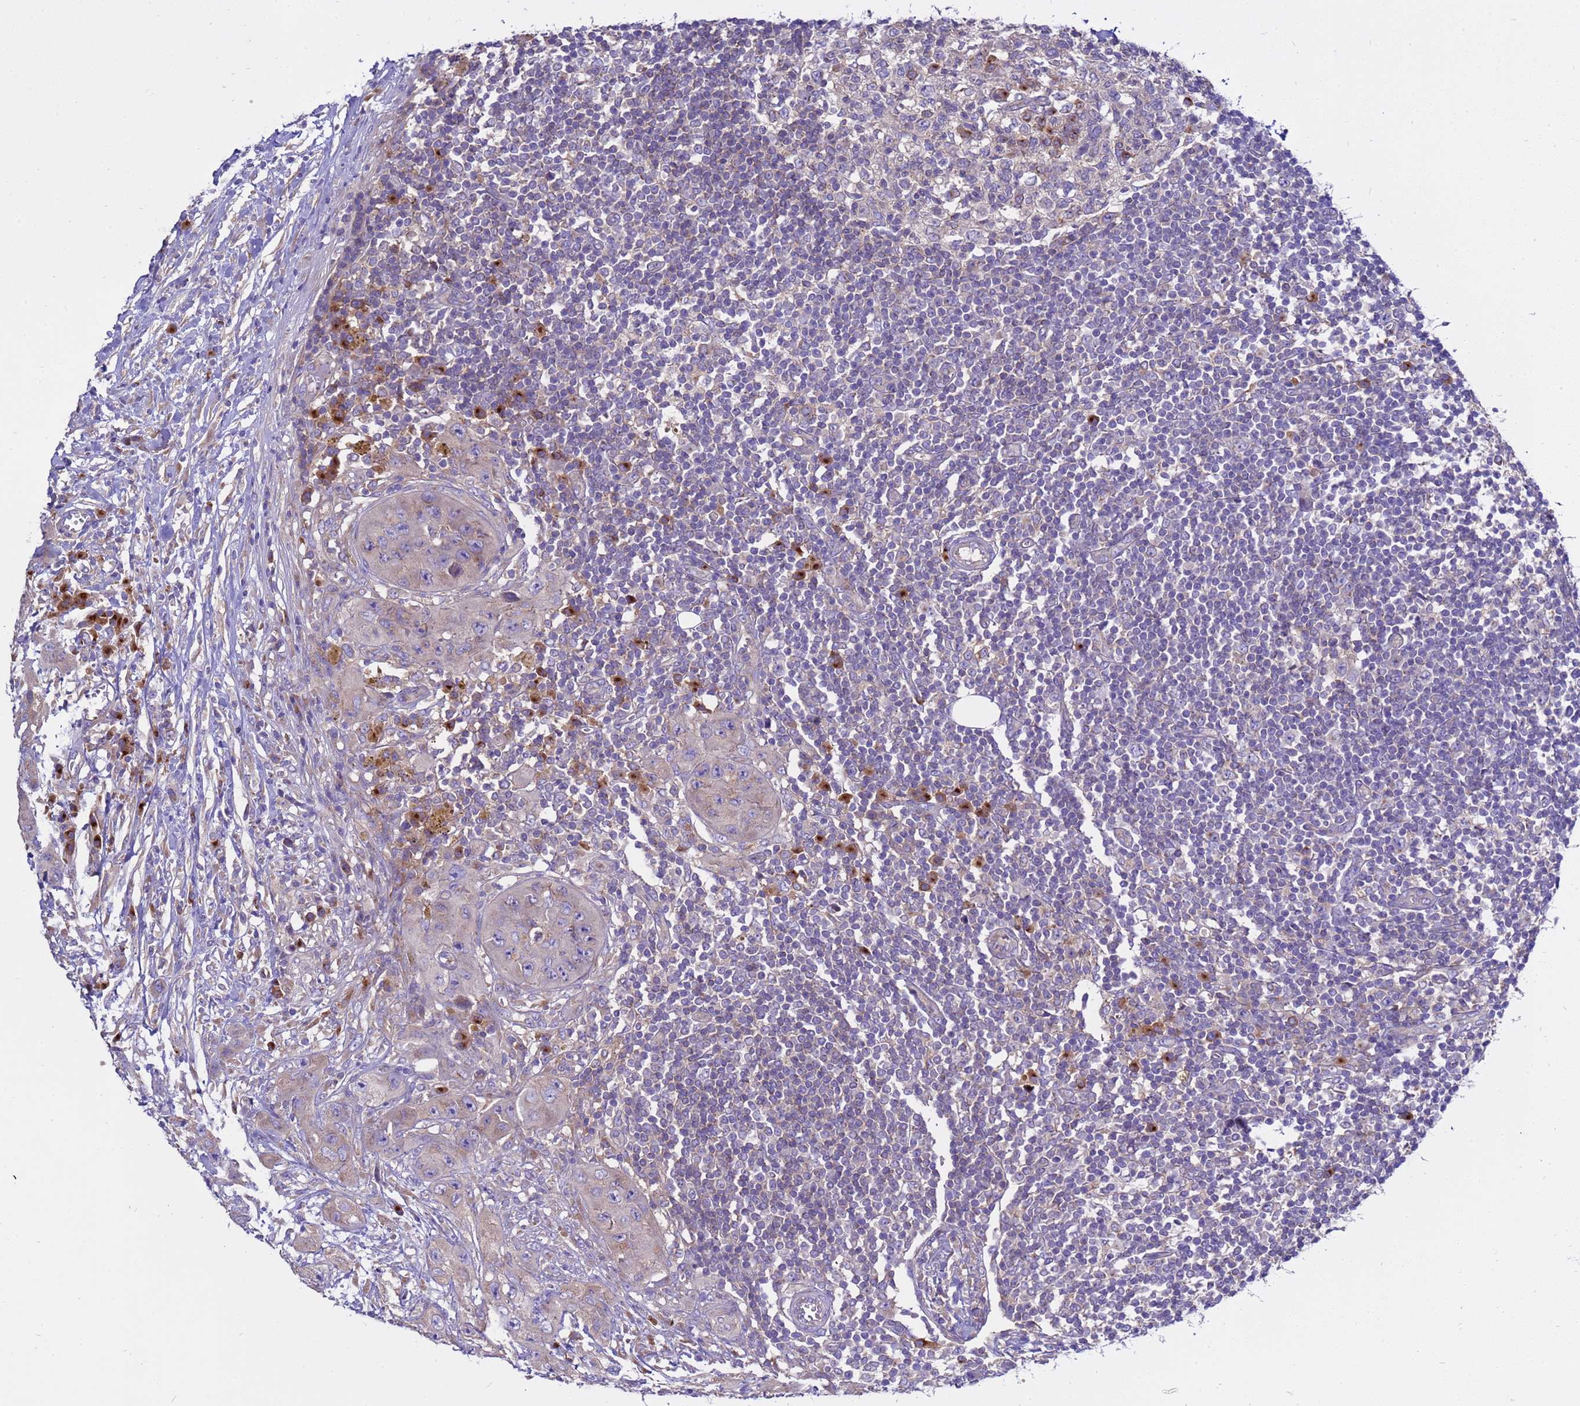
{"staining": {"intensity": "negative", "quantity": "none", "location": "none"}, "tissue": "lymph node", "cell_type": "Germinal center cells", "image_type": "normal", "snomed": [{"axis": "morphology", "description": "Normal tissue, NOS"}, {"axis": "morphology", "description": "Squamous cell carcinoma, metastatic, NOS"}, {"axis": "topography", "description": "Lymph node"}], "caption": "IHC micrograph of normal lymph node stained for a protein (brown), which demonstrates no expression in germinal center cells.", "gene": "ANAPC1", "patient": {"sex": "male", "age": 73}}